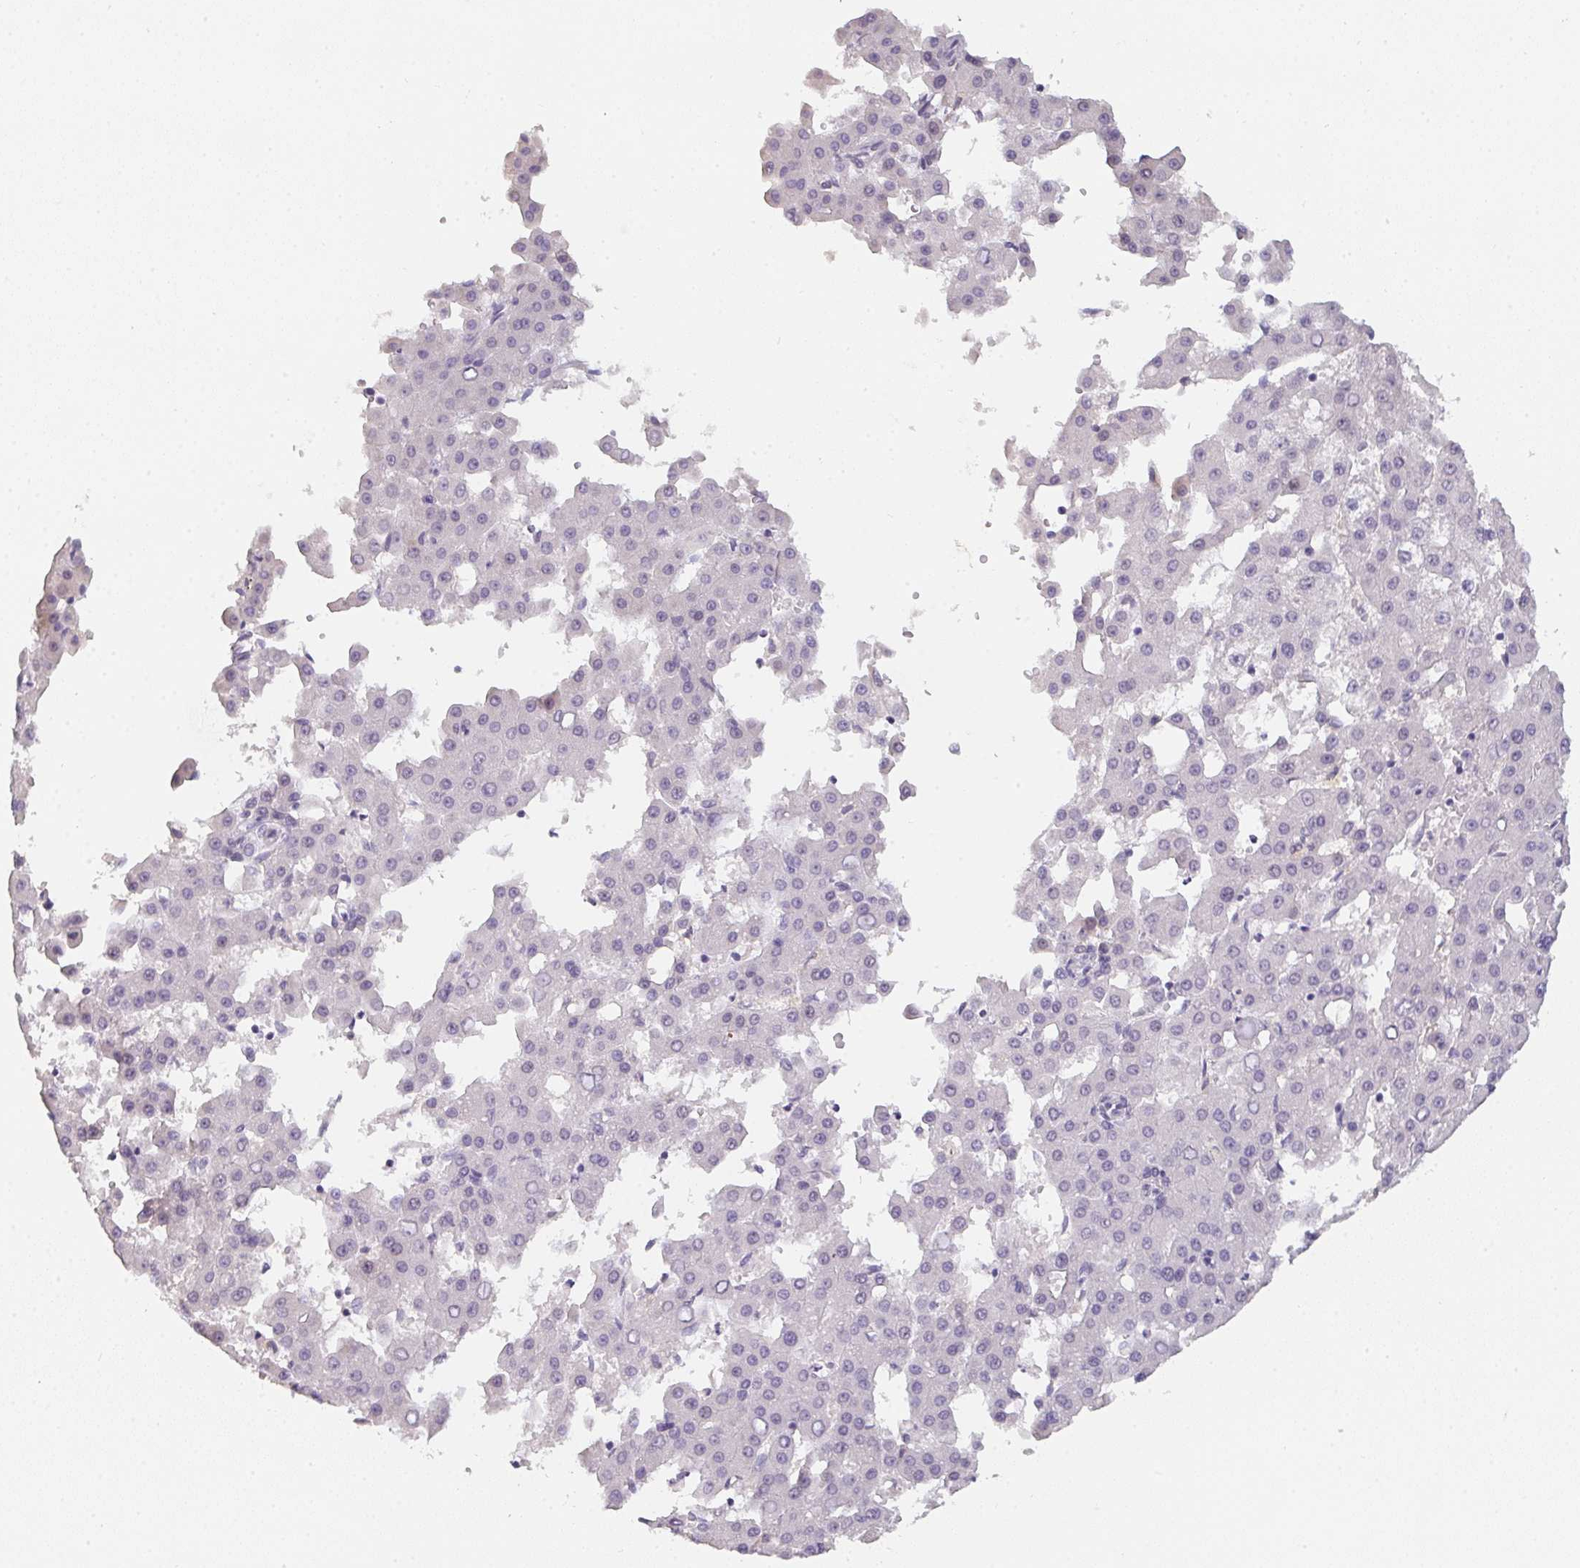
{"staining": {"intensity": "negative", "quantity": "none", "location": "none"}, "tissue": "liver cancer", "cell_type": "Tumor cells", "image_type": "cancer", "snomed": [{"axis": "morphology", "description": "Carcinoma, Hepatocellular, NOS"}, {"axis": "topography", "description": "Liver"}], "caption": "A micrograph of human liver cancer (hepatocellular carcinoma) is negative for staining in tumor cells. (DAB IHC, high magnification).", "gene": "C1QTNF8", "patient": {"sex": "male", "age": 47}}